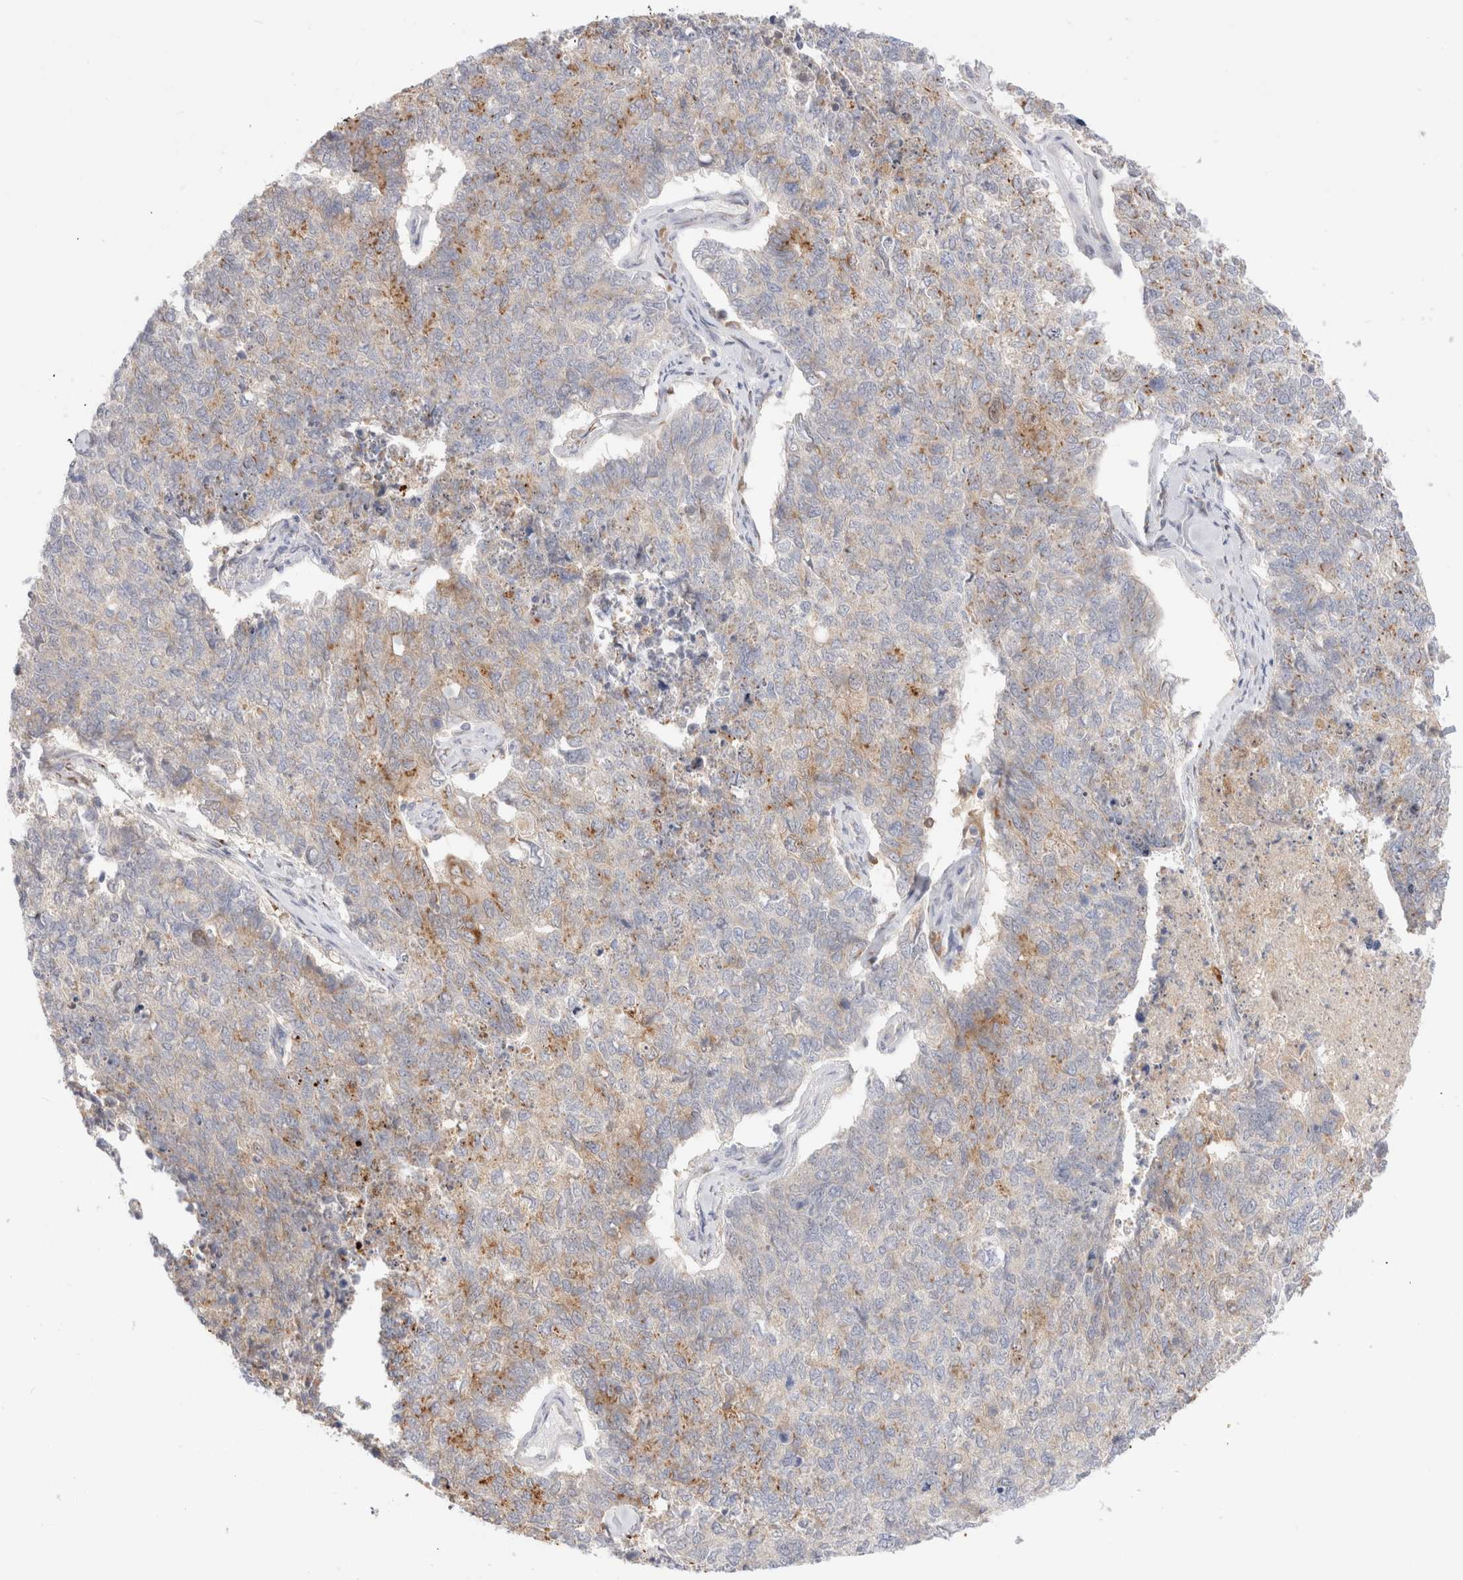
{"staining": {"intensity": "moderate", "quantity": "<25%", "location": "cytoplasmic/membranous"}, "tissue": "cervical cancer", "cell_type": "Tumor cells", "image_type": "cancer", "snomed": [{"axis": "morphology", "description": "Squamous cell carcinoma, NOS"}, {"axis": "topography", "description": "Cervix"}], "caption": "A high-resolution micrograph shows immunohistochemistry staining of cervical squamous cell carcinoma, which shows moderate cytoplasmic/membranous positivity in about <25% of tumor cells.", "gene": "EFCAB13", "patient": {"sex": "female", "age": 63}}